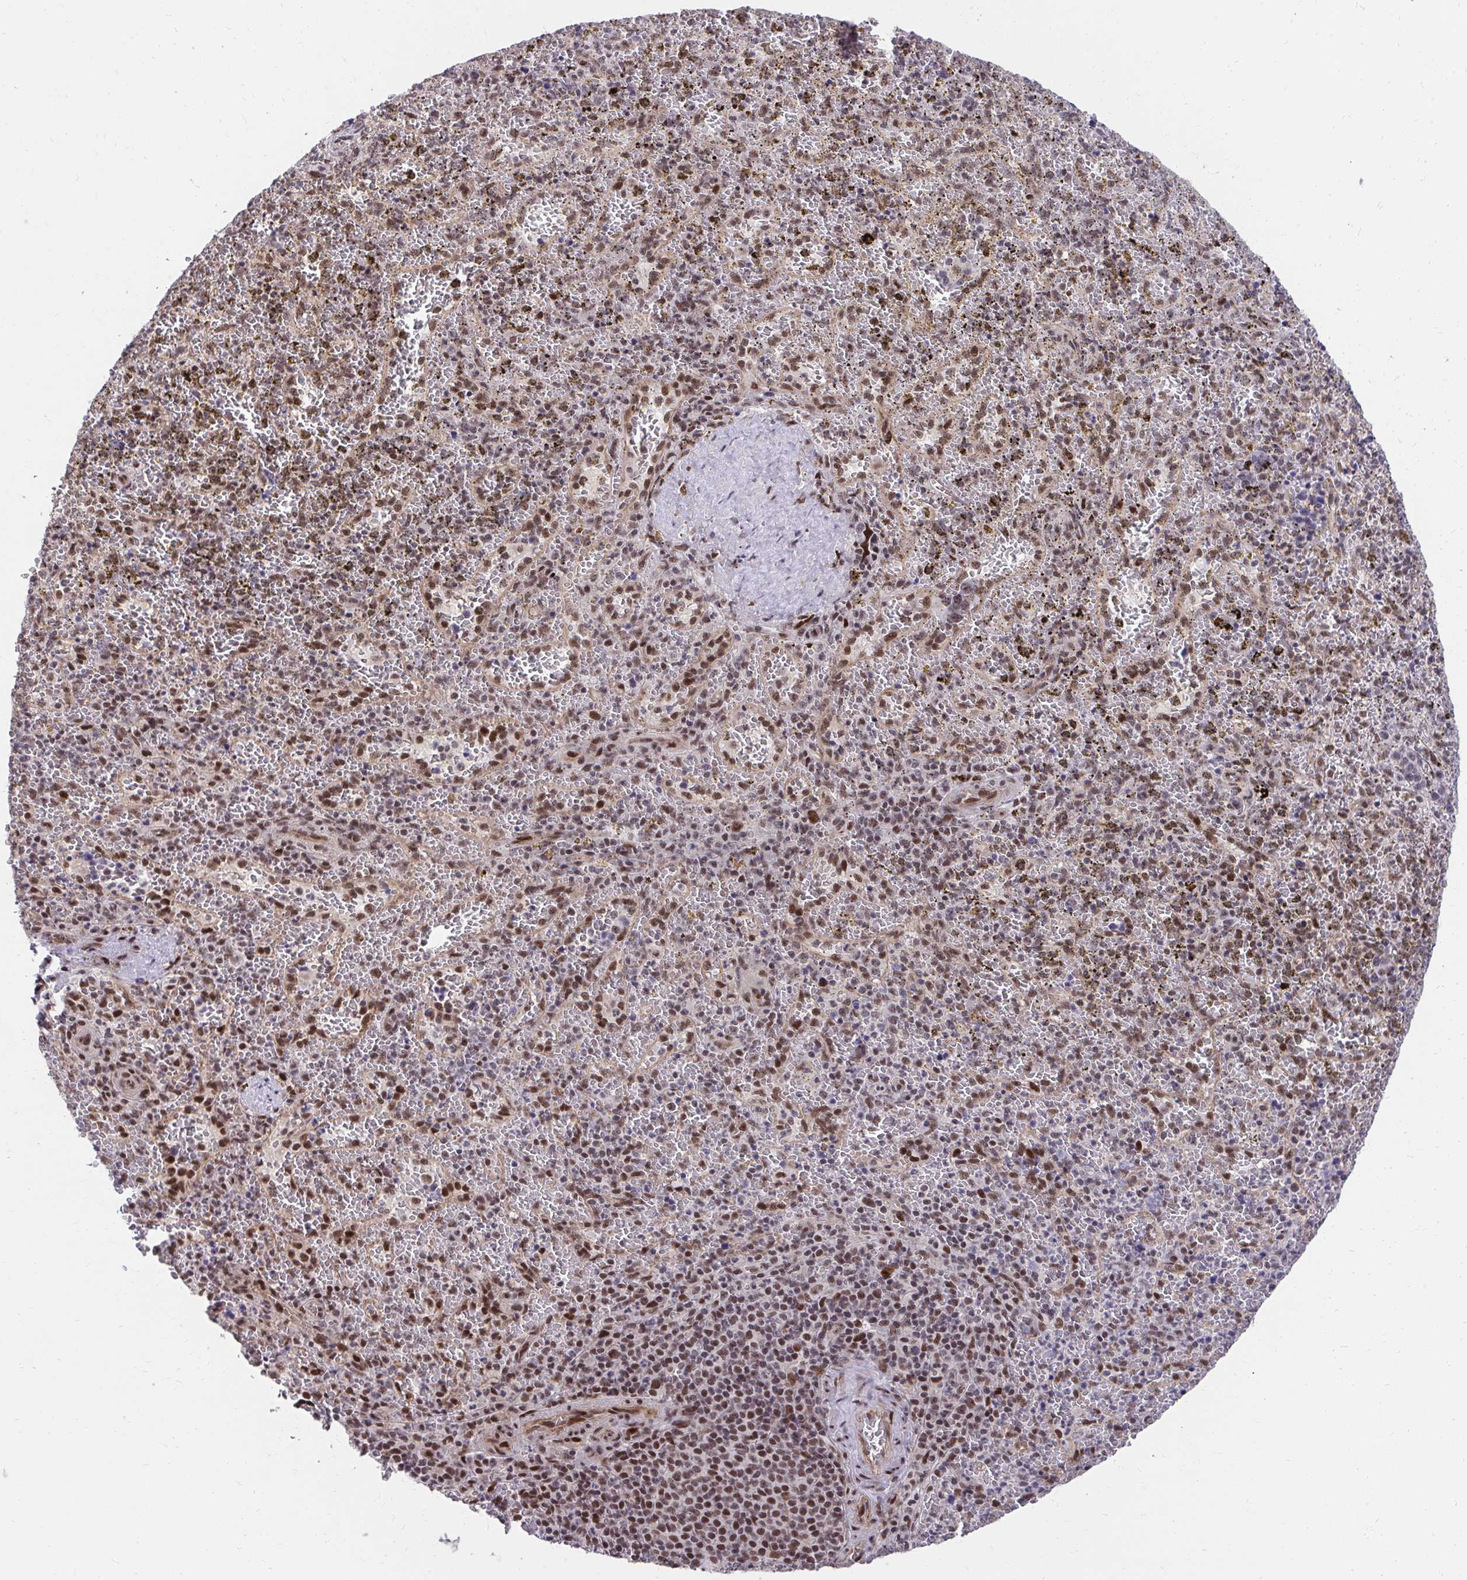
{"staining": {"intensity": "moderate", "quantity": "25%-75%", "location": "nuclear"}, "tissue": "spleen", "cell_type": "Cells in red pulp", "image_type": "normal", "snomed": [{"axis": "morphology", "description": "Normal tissue, NOS"}, {"axis": "topography", "description": "Spleen"}], "caption": "Immunohistochemistry (IHC) of normal human spleen reveals medium levels of moderate nuclear expression in about 25%-75% of cells in red pulp. The protein is shown in brown color, while the nuclei are stained blue.", "gene": "HOXA4", "patient": {"sex": "female", "age": 50}}